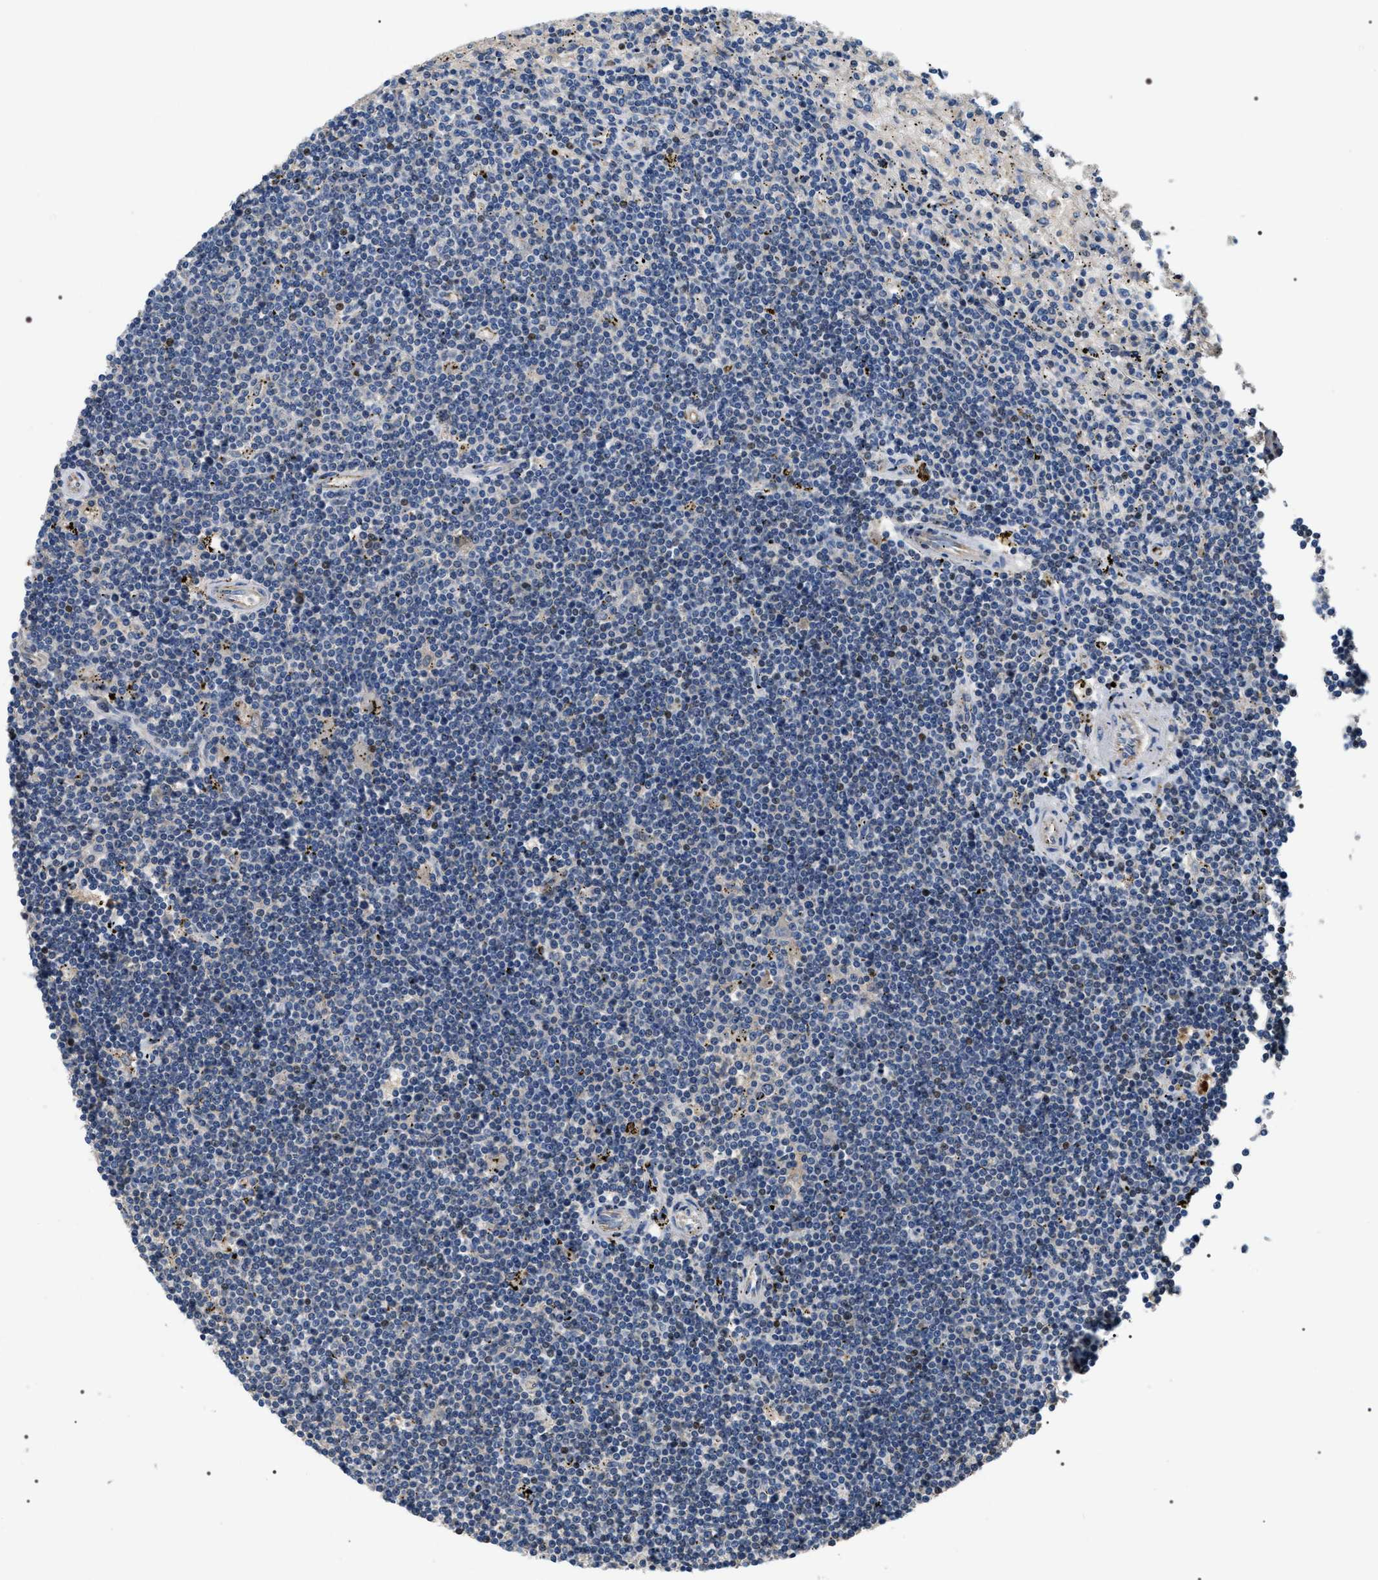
{"staining": {"intensity": "weak", "quantity": "<25%", "location": "nuclear"}, "tissue": "lymphoma", "cell_type": "Tumor cells", "image_type": "cancer", "snomed": [{"axis": "morphology", "description": "Malignant lymphoma, non-Hodgkin's type, Low grade"}, {"axis": "topography", "description": "Spleen"}], "caption": "DAB (3,3'-diaminobenzidine) immunohistochemical staining of human lymphoma demonstrates no significant staining in tumor cells.", "gene": "C7orf25", "patient": {"sex": "male", "age": 76}}